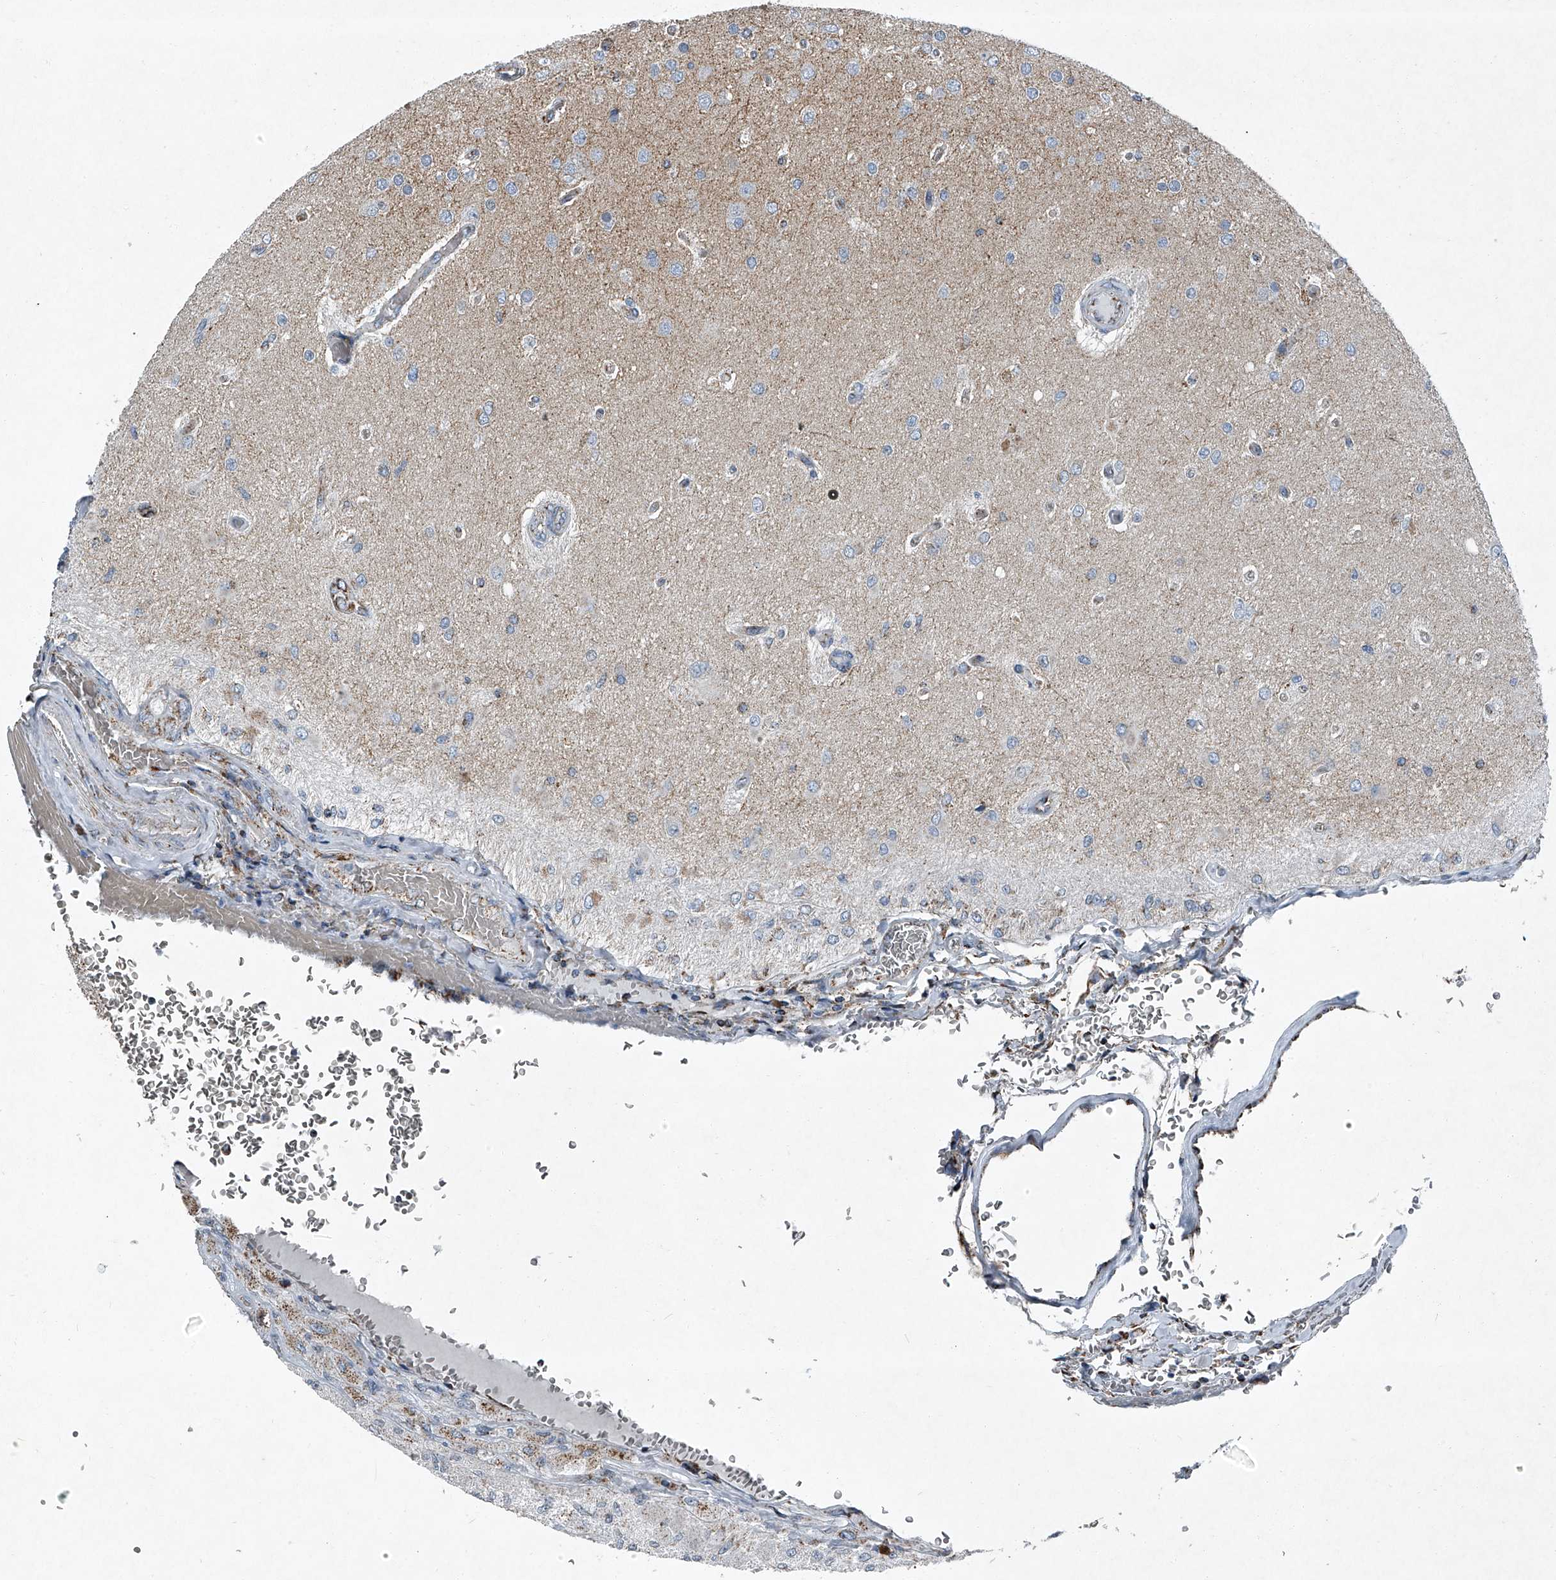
{"staining": {"intensity": "negative", "quantity": "none", "location": "none"}, "tissue": "glioma", "cell_type": "Tumor cells", "image_type": "cancer", "snomed": [{"axis": "morphology", "description": "Normal tissue, NOS"}, {"axis": "morphology", "description": "Glioma, malignant, High grade"}, {"axis": "topography", "description": "Cerebral cortex"}], "caption": "Glioma was stained to show a protein in brown. There is no significant expression in tumor cells. (Immunohistochemistry, brightfield microscopy, high magnification).", "gene": "CHRNA7", "patient": {"sex": "male", "age": 77}}